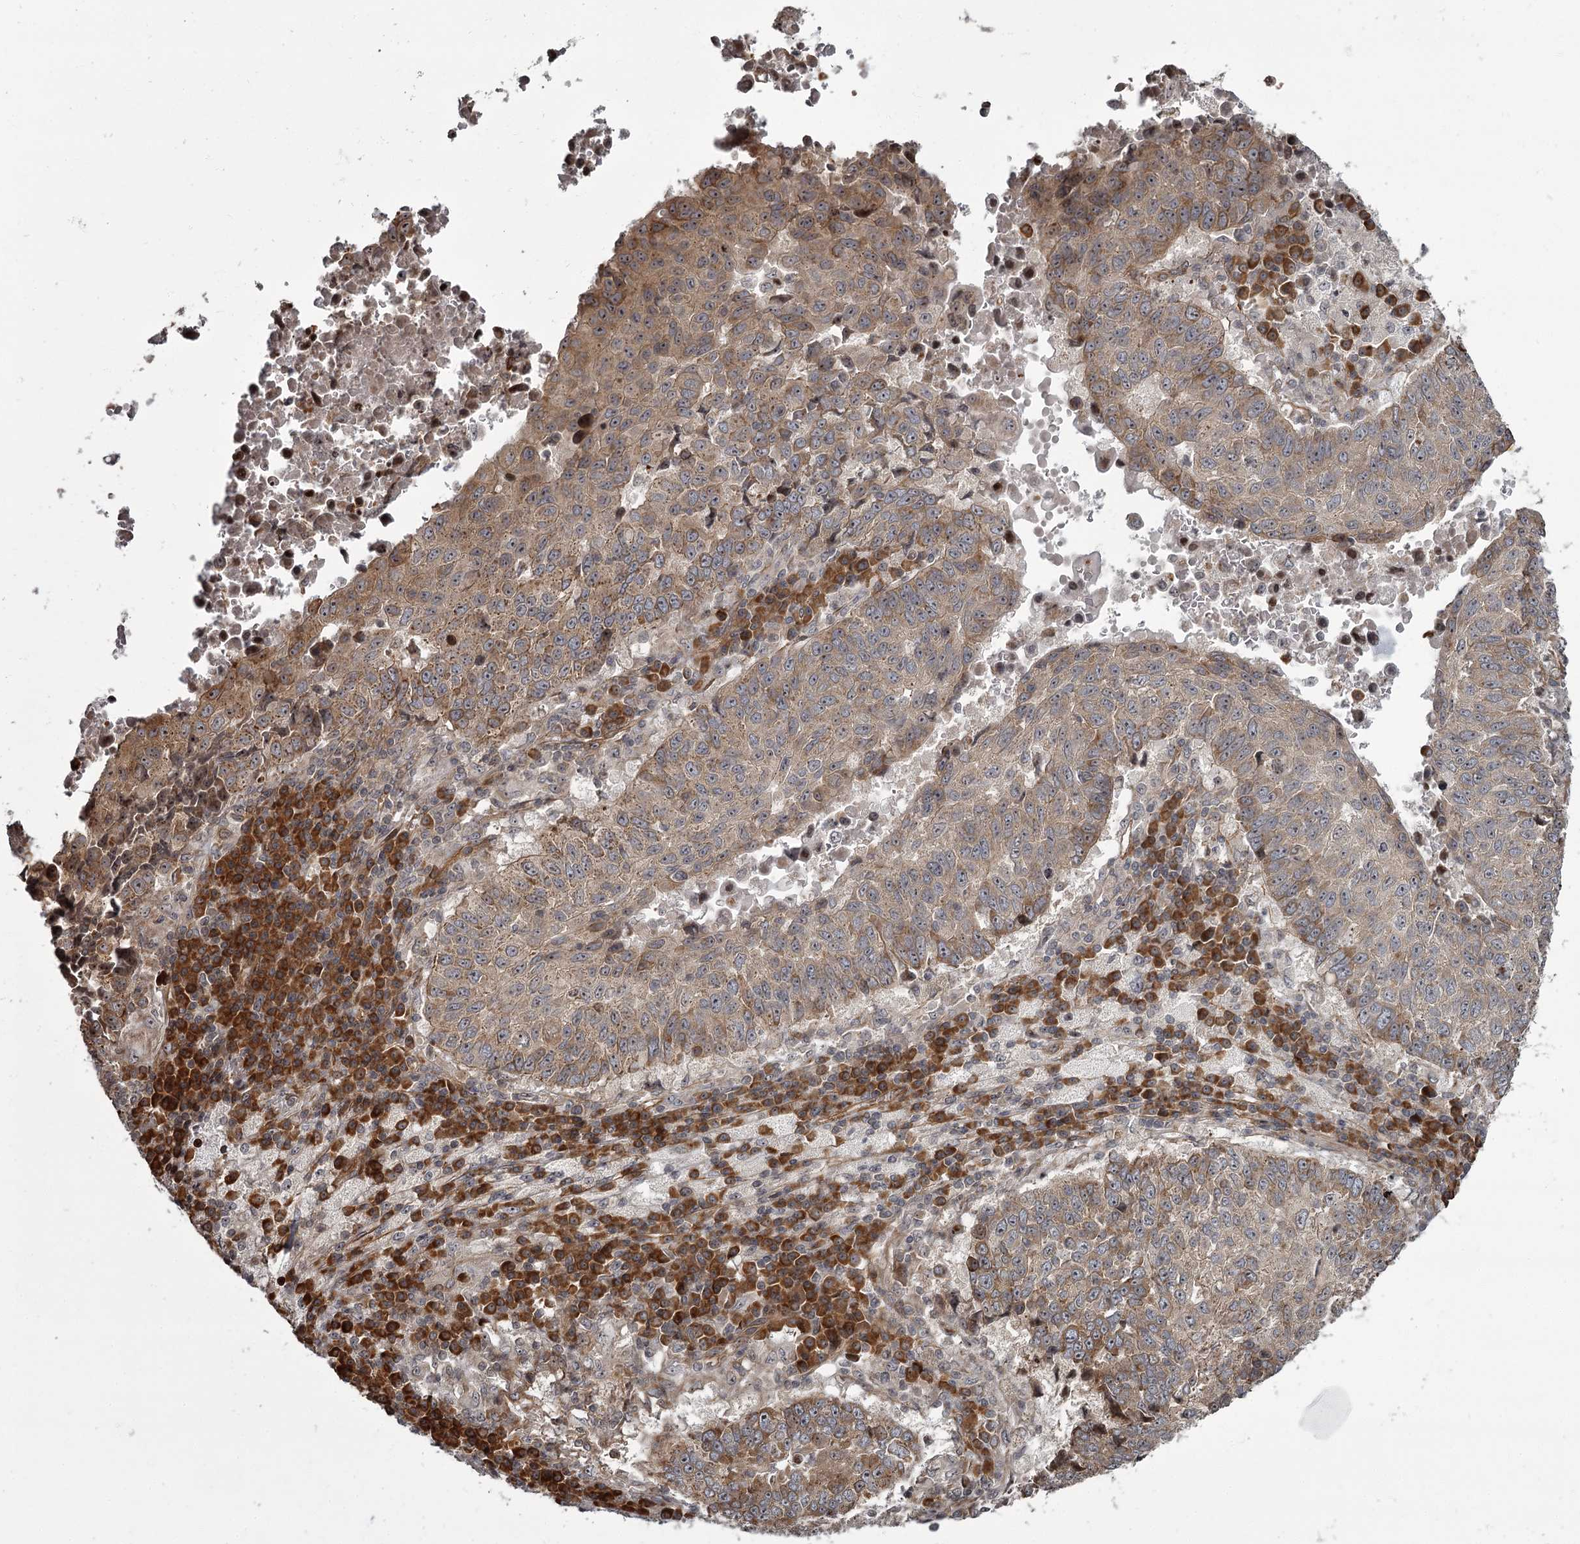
{"staining": {"intensity": "weak", "quantity": "25%-75%", "location": "cytoplasmic/membranous"}, "tissue": "lung cancer", "cell_type": "Tumor cells", "image_type": "cancer", "snomed": [{"axis": "morphology", "description": "Squamous cell carcinoma, NOS"}, {"axis": "topography", "description": "Lung"}], "caption": "A high-resolution image shows IHC staining of squamous cell carcinoma (lung), which shows weak cytoplasmic/membranous staining in approximately 25%-75% of tumor cells. The protein of interest is stained brown, and the nuclei are stained in blue (DAB IHC with brightfield microscopy, high magnification).", "gene": "THAP9", "patient": {"sex": "male", "age": 73}}